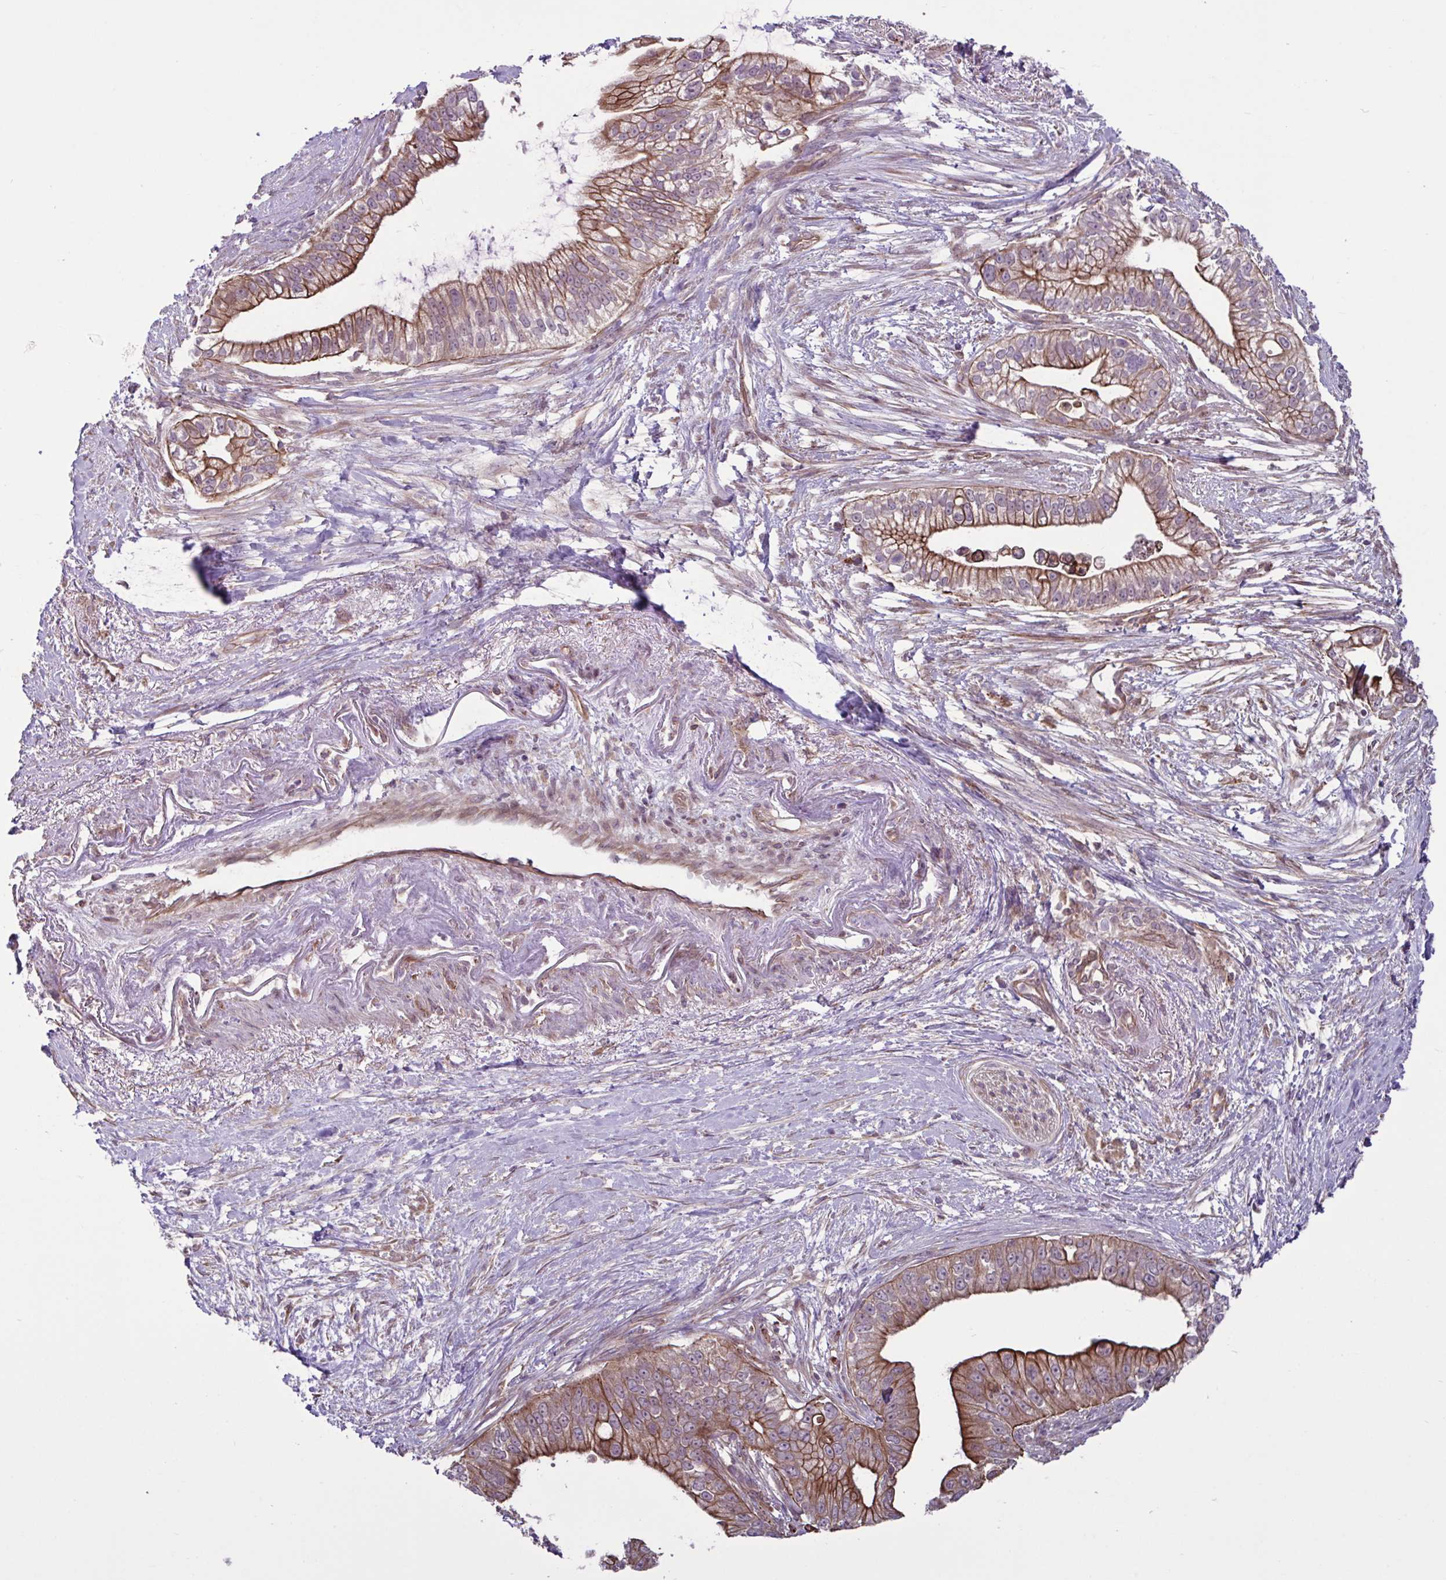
{"staining": {"intensity": "strong", "quantity": ">75%", "location": "cytoplasmic/membranous"}, "tissue": "pancreatic cancer", "cell_type": "Tumor cells", "image_type": "cancer", "snomed": [{"axis": "morphology", "description": "Adenocarcinoma, NOS"}, {"axis": "topography", "description": "Pancreas"}], "caption": "This photomicrograph reveals IHC staining of adenocarcinoma (pancreatic), with high strong cytoplasmic/membranous positivity in approximately >75% of tumor cells.", "gene": "GLTP", "patient": {"sex": "male", "age": 70}}